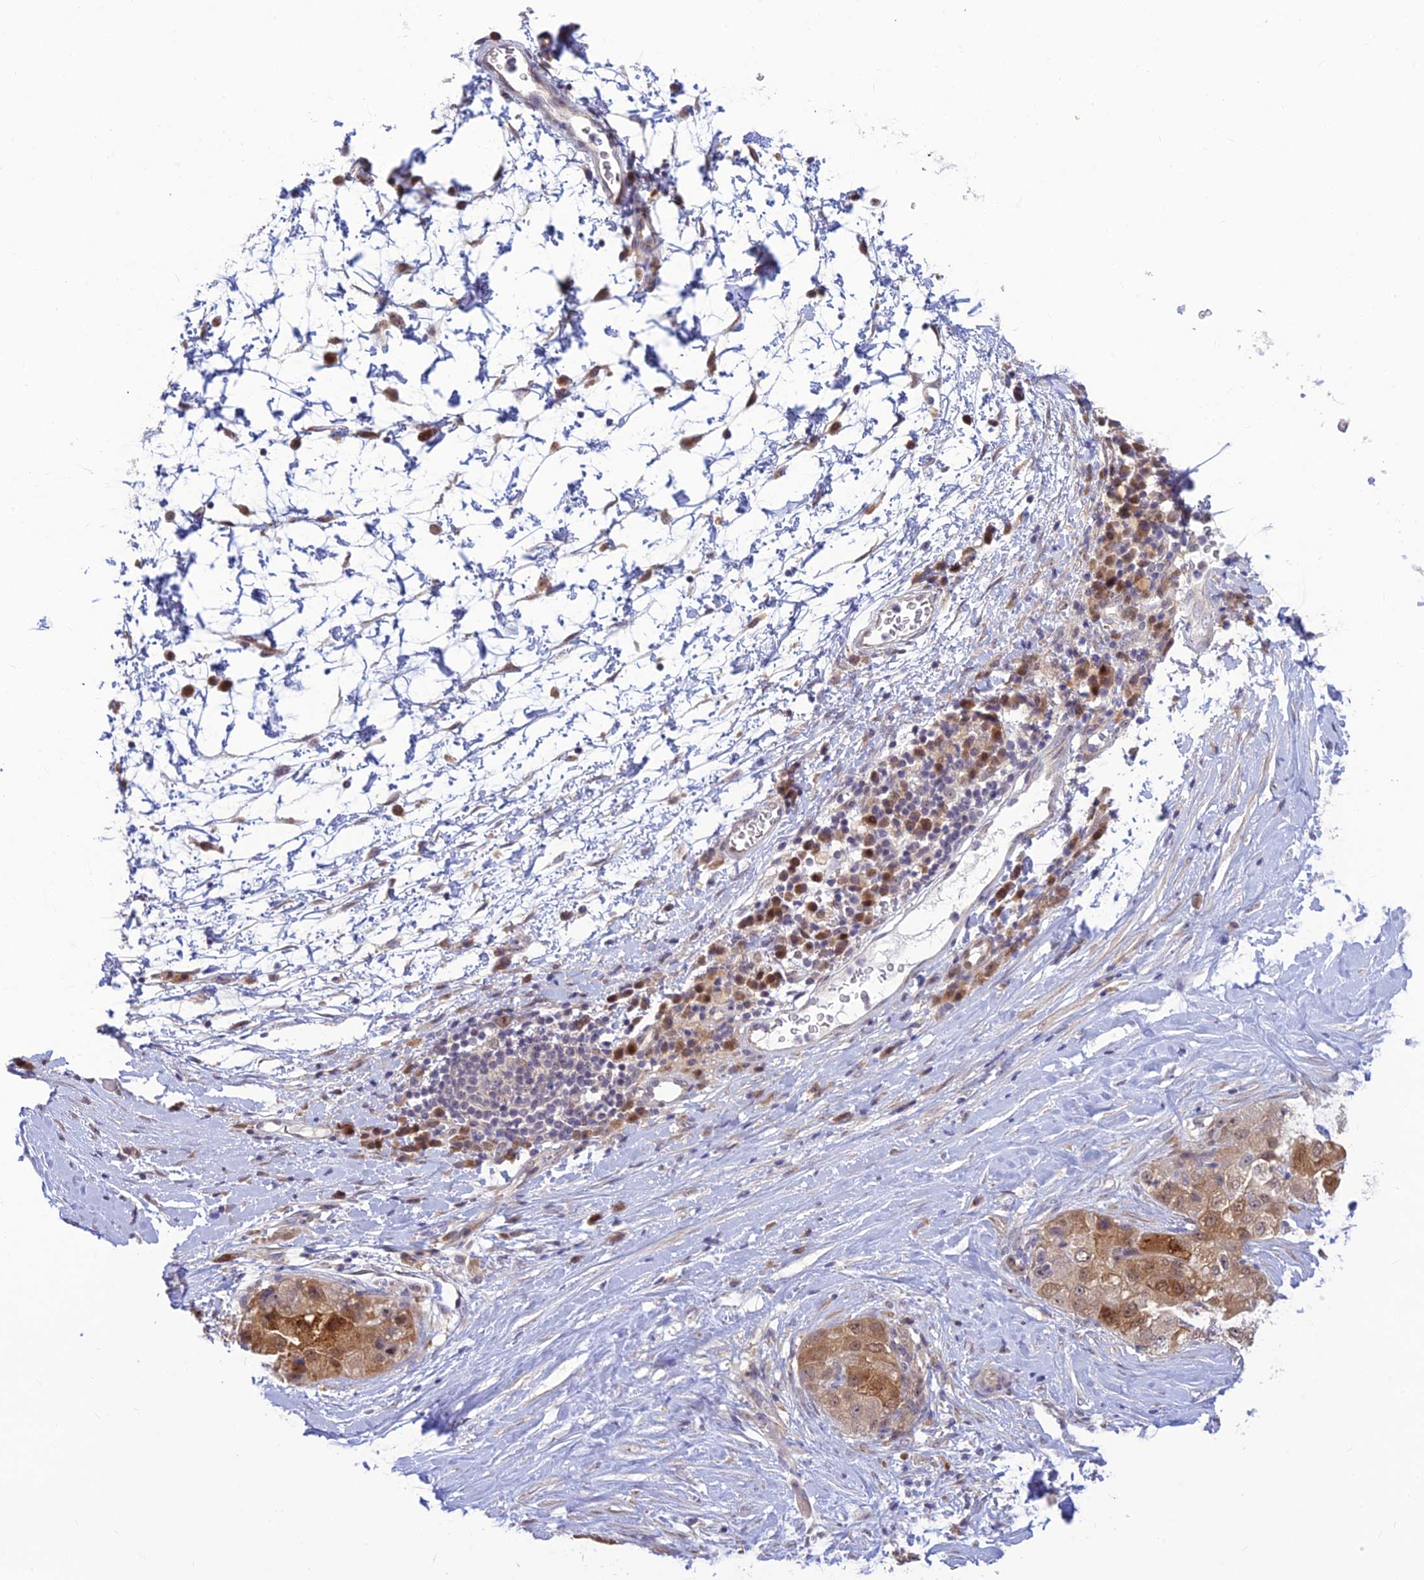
{"staining": {"intensity": "moderate", "quantity": ">75%", "location": "cytoplasmic/membranous"}, "tissue": "liver cancer", "cell_type": "Tumor cells", "image_type": "cancer", "snomed": [{"axis": "morphology", "description": "Carcinoma, Hepatocellular, NOS"}, {"axis": "topography", "description": "Liver"}], "caption": "Hepatocellular carcinoma (liver) stained for a protein (brown) displays moderate cytoplasmic/membranous positive positivity in approximately >75% of tumor cells.", "gene": "ASPDH", "patient": {"sex": "male", "age": 80}}